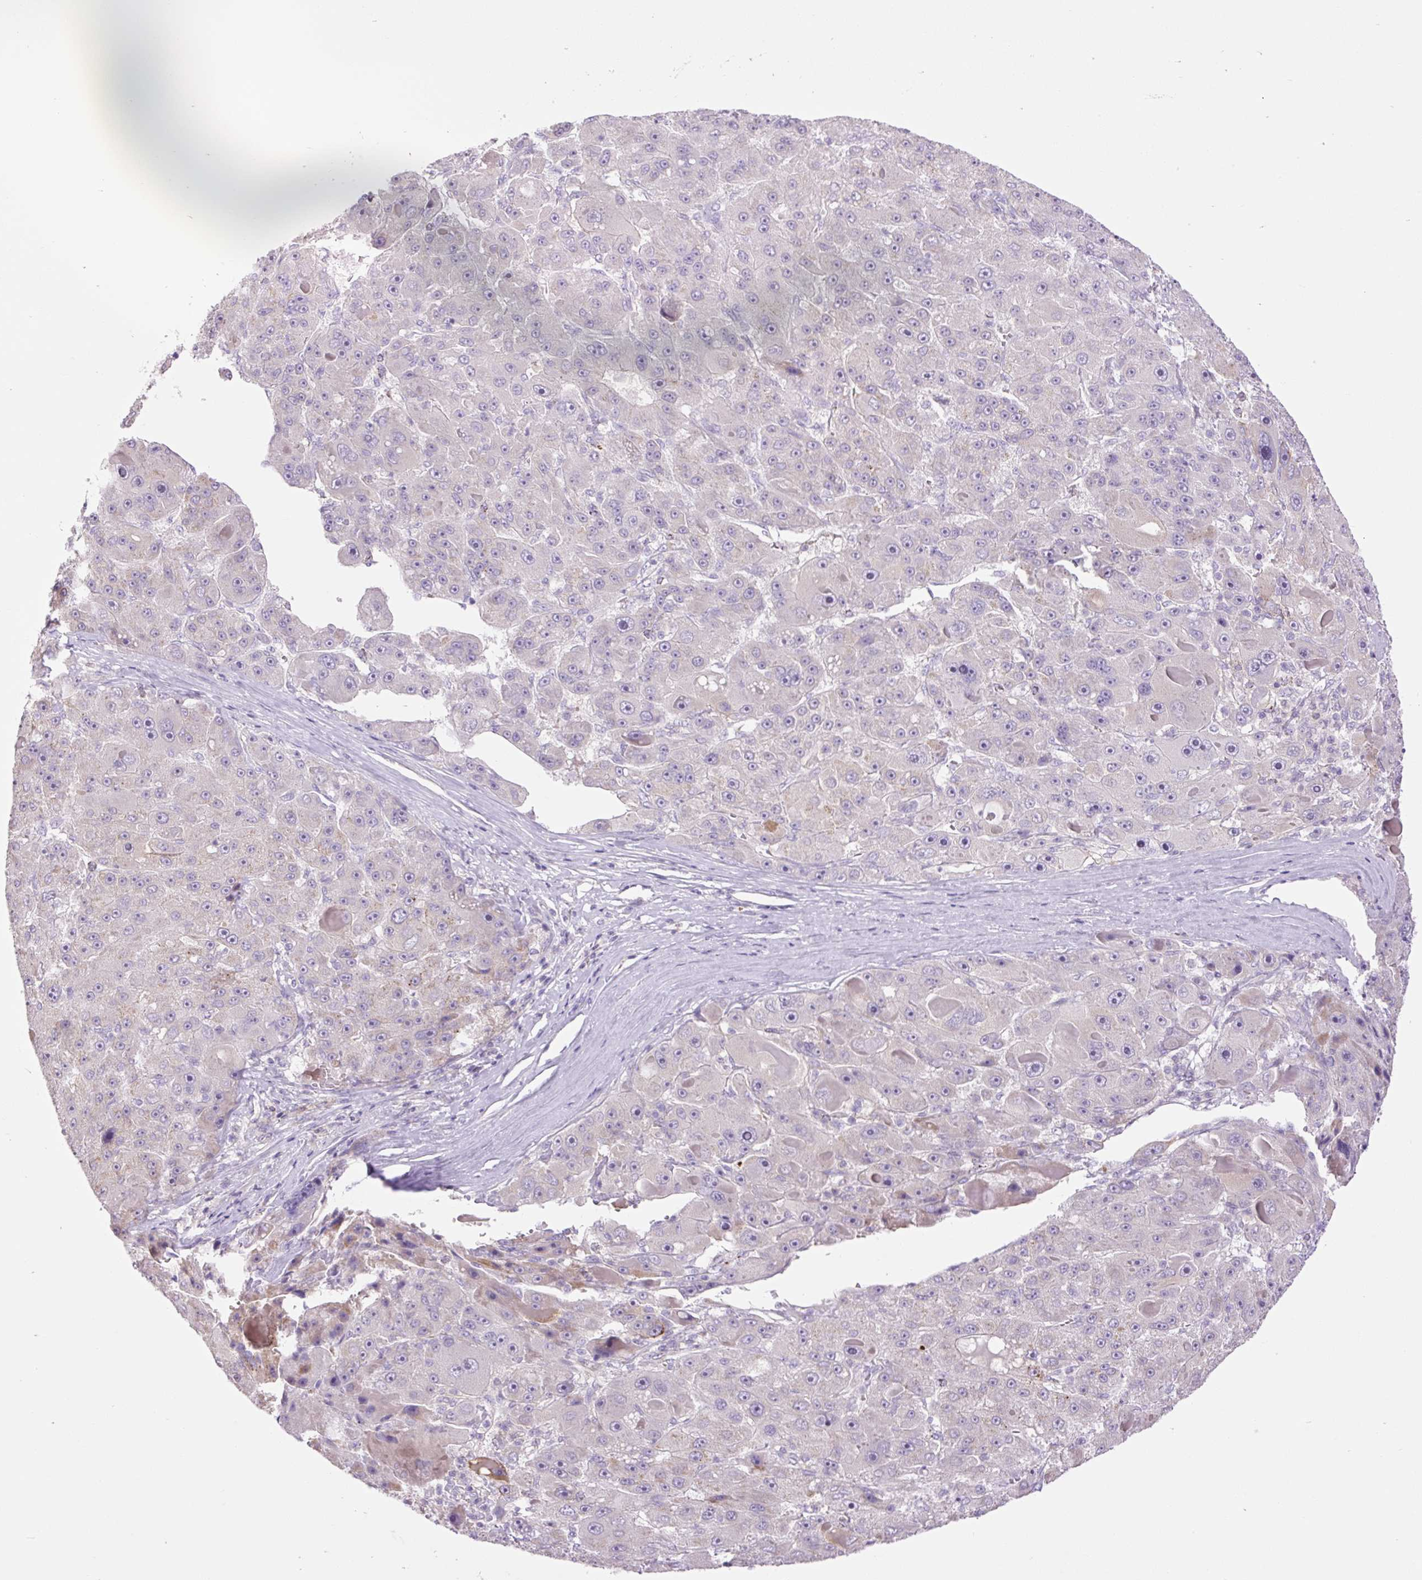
{"staining": {"intensity": "negative", "quantity": "none", "location": "none"}, "tissue": "liver cancer", "cell_type": "Tumor cells", "image_type": "cancer", "snomed": [{"axis": "morphology", "description": "Carcinoma, Hepatocellular, NOS"}, {"axis": "topography", "description": "Liver"}], "caption": "DAB immunohistochemical staining of human liver hepatocellular carcinoma exhibits no significant staining in tumor cells.", "gene": "GRID2", "patient": {"sex": "male", "age": 76}}